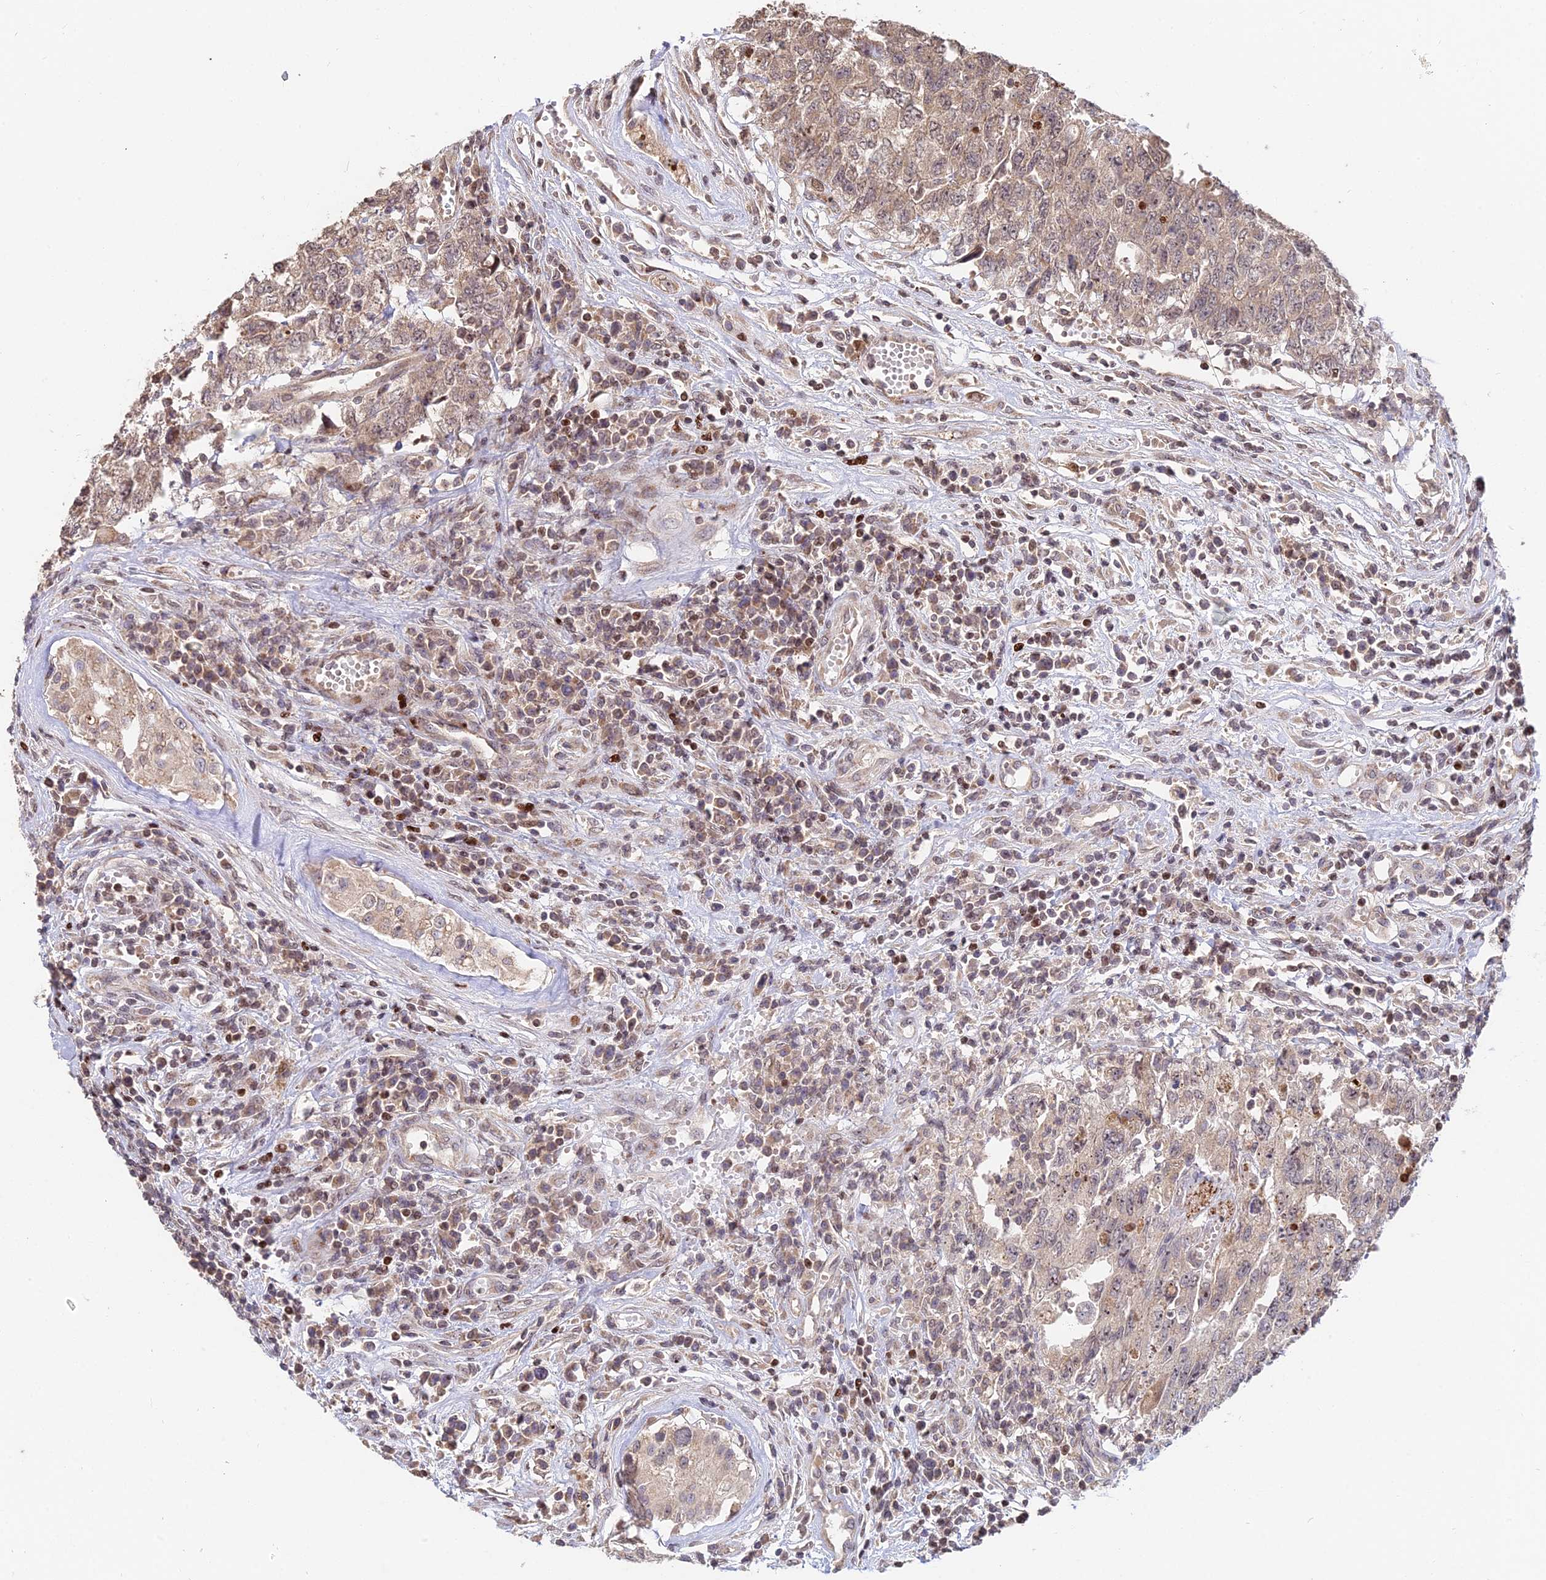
{"staining": {"intensity": "weak", "quantity": ">75%", "location": "cytoplasmic/membranous,nuclear"}, "tissue": "testis cancer", "cell_type": "Tumor cells", "image_type": "cancer", "snomed": [{"axis": "morphology", "description": "Carcinoma, Embryonal, NOS"}, {"axis": "topography", "description": "Testis"}], "caption": "Tumor cells display low levels of weak cytoplasmic/membranous and nuclear staining in approximately >75% of cells in testis cancer (embryonal carcinoma). (DAB (3,3'-diaminobenzidine) IHC with brightfield microscopy, high magnification).", "gene": "RBMS2", "patient": {"sex": "male", "age": 34}}